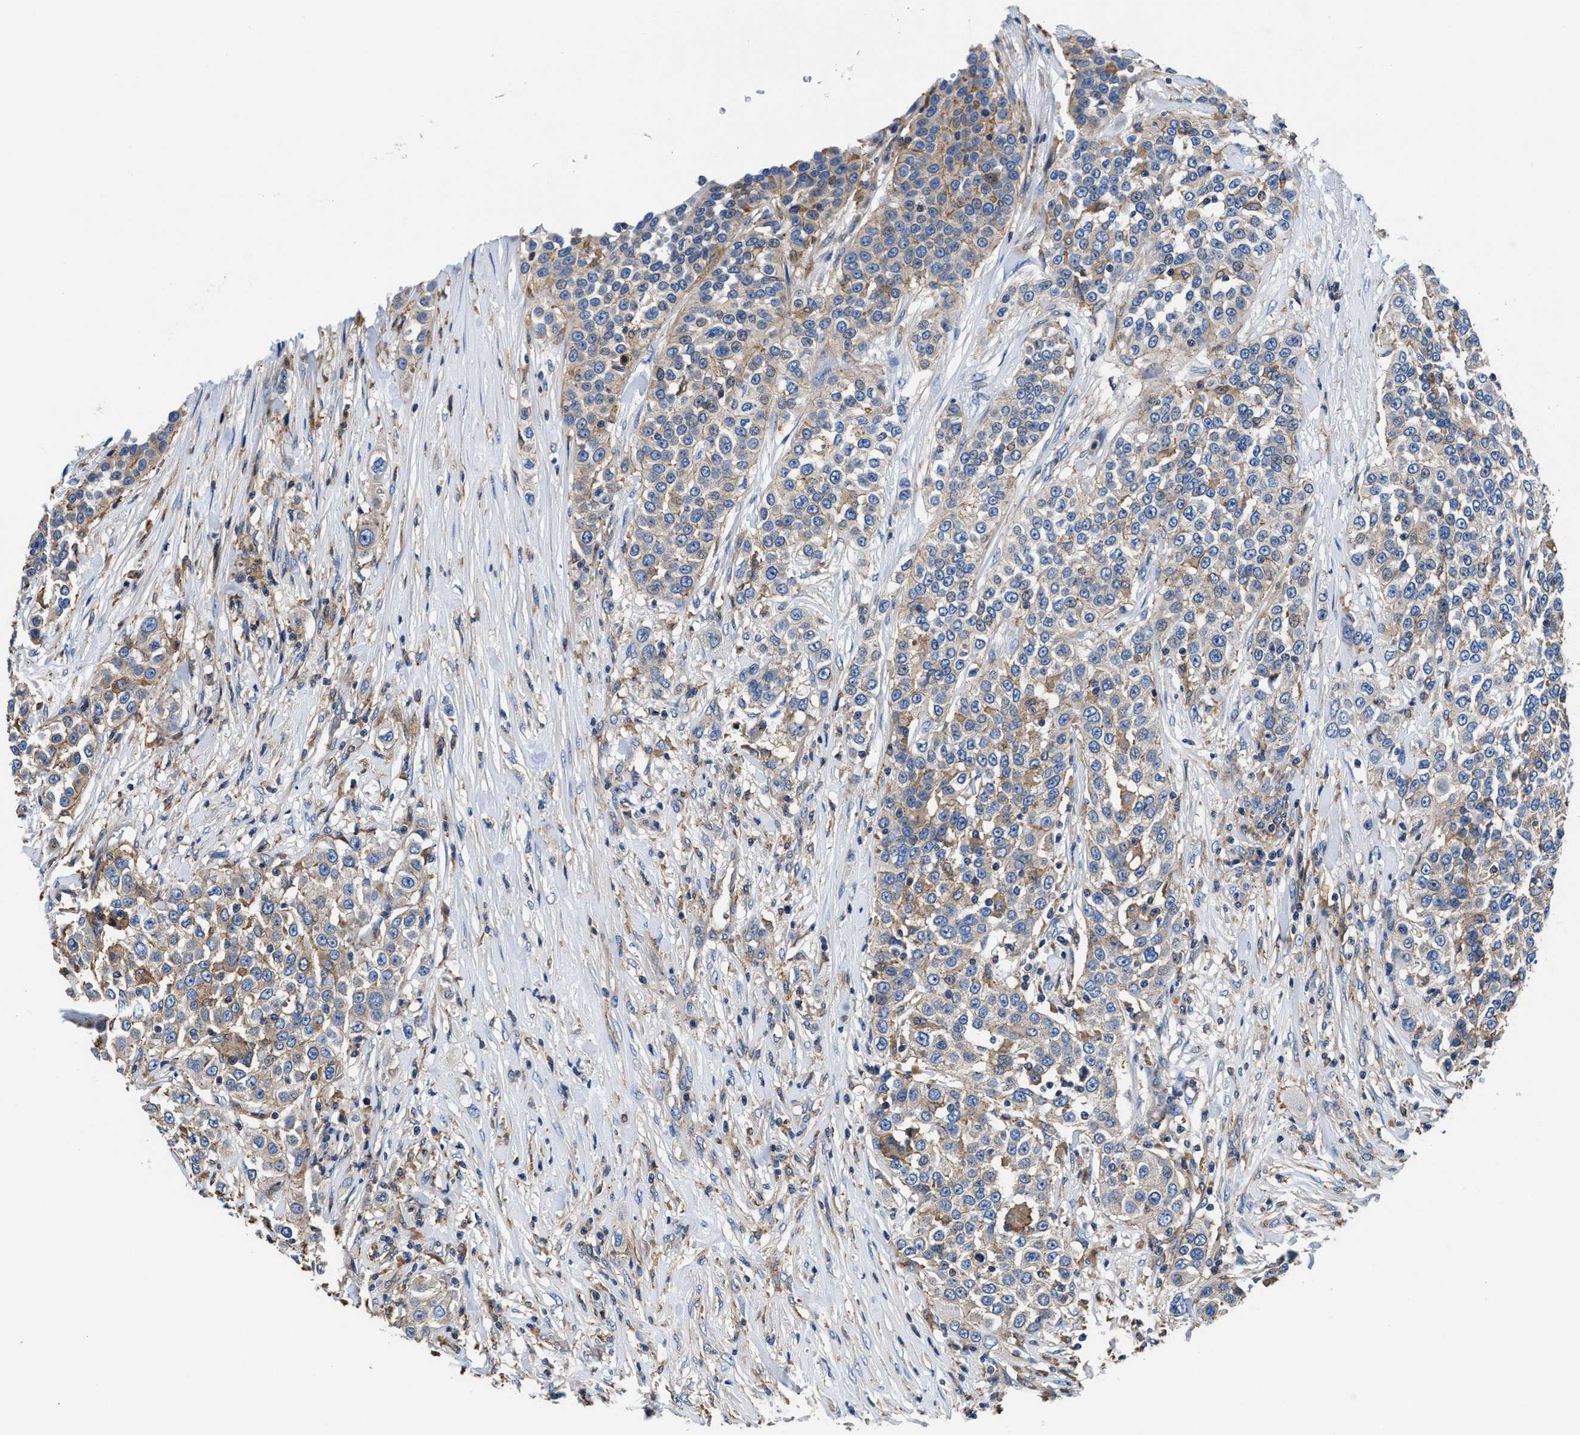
{"staining": {"intensity": "weak", "quantity": "<25%", "location": "cytoplasmic/membranous"}, "tissue": "urothelial cancer", "cell_type": "Tumor cells", "image_type": "cancer", "snomed": [{"axis": "morphology", "description": "Urothelial carcinoma, High grade"}, {"axis": "topography", "description": "Urinary bladder"}], "caption": "IHC photomicrograph of neoplastic tissue: urothelial cancer stained with DAB reveals no significant protein expression in tumor cells.", "gene": "PPP1R9B", "patient": {"sex": "female", "age": 80}}